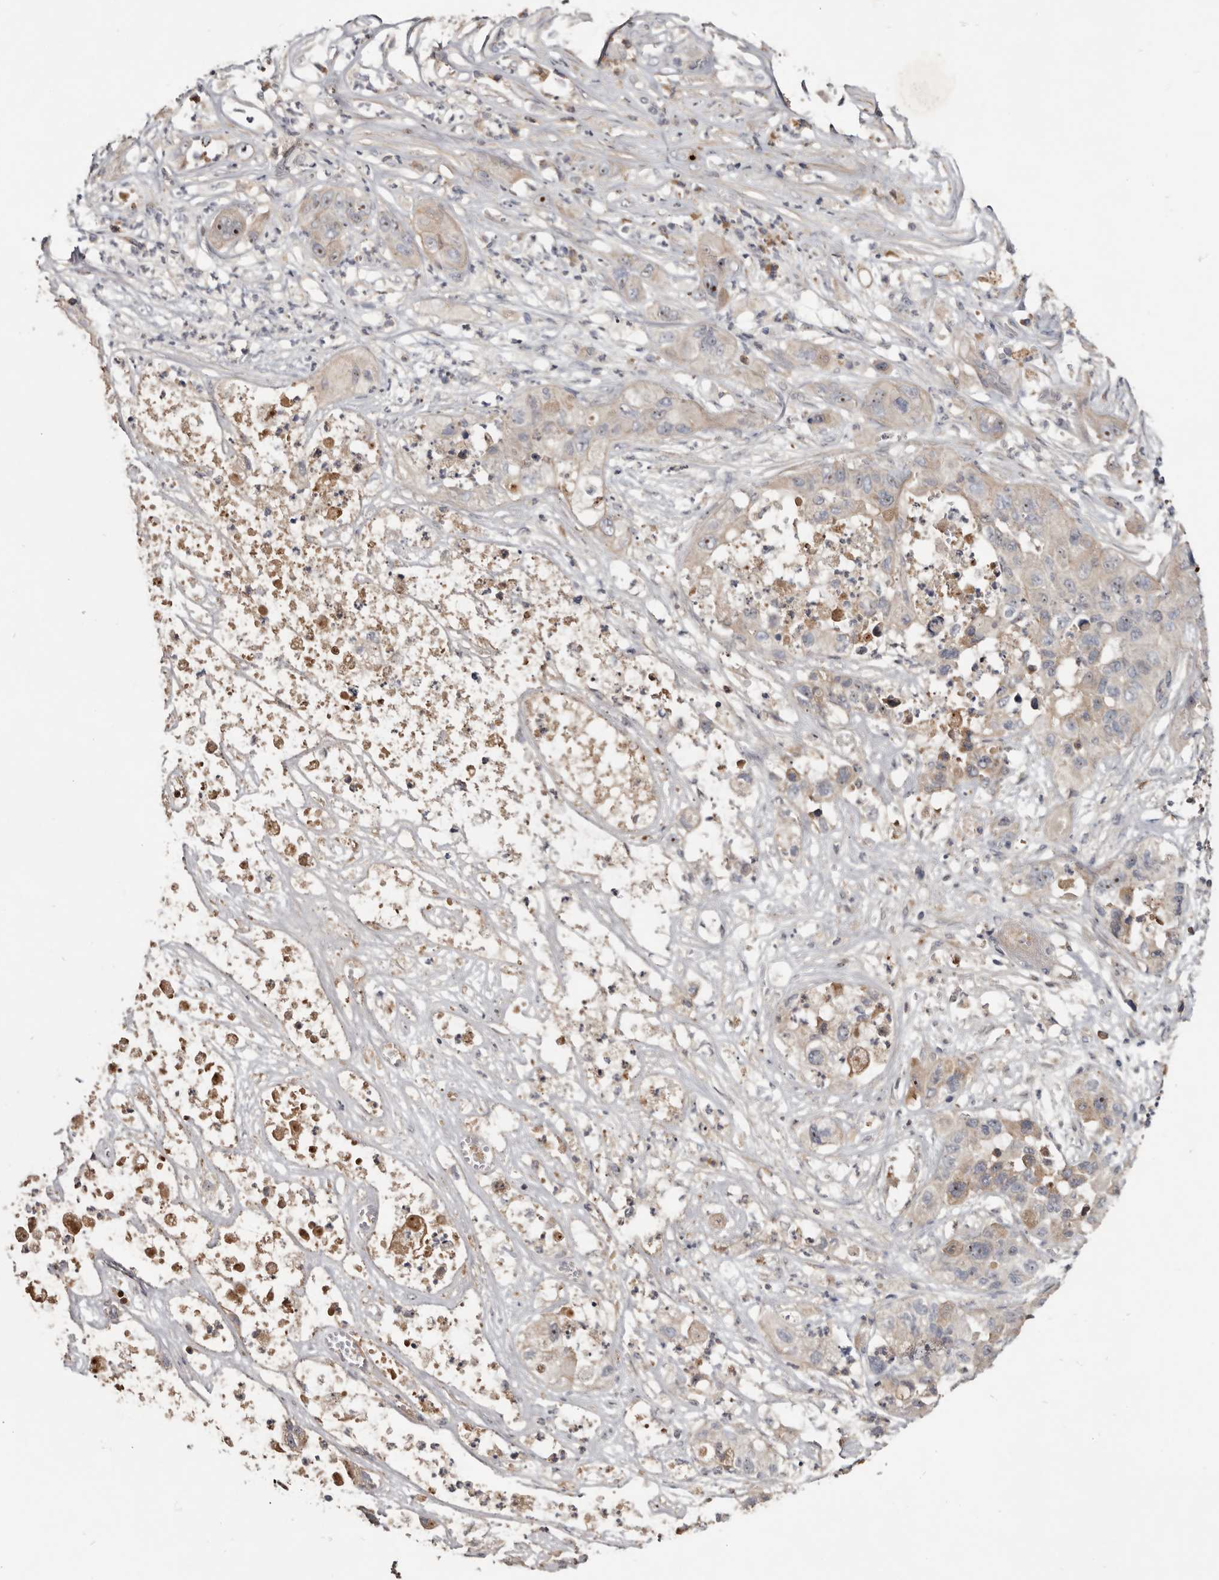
{"staining": {"intensity": "moderate", "quantity": "<25%", "location": "nuclear"}, "tissue": "pancreatic cancer", "cell_type": "Tumor cells", "image_type": "cancer", "snomed": [{"axis": "morphology", "description": "Adenocarcinoma, NOS"}, {"axis": "topography", "description": "Pancreas"}], "caption": "A histopathology image showing moderate nuclear staining in approximately <25% of tumor cells in pancreatic cancer (adenocarcinoma), as visualized by brown immunohistochemical staining.", "gene": "TTC39A", "patient": {"sex": "female", "age": 78}}